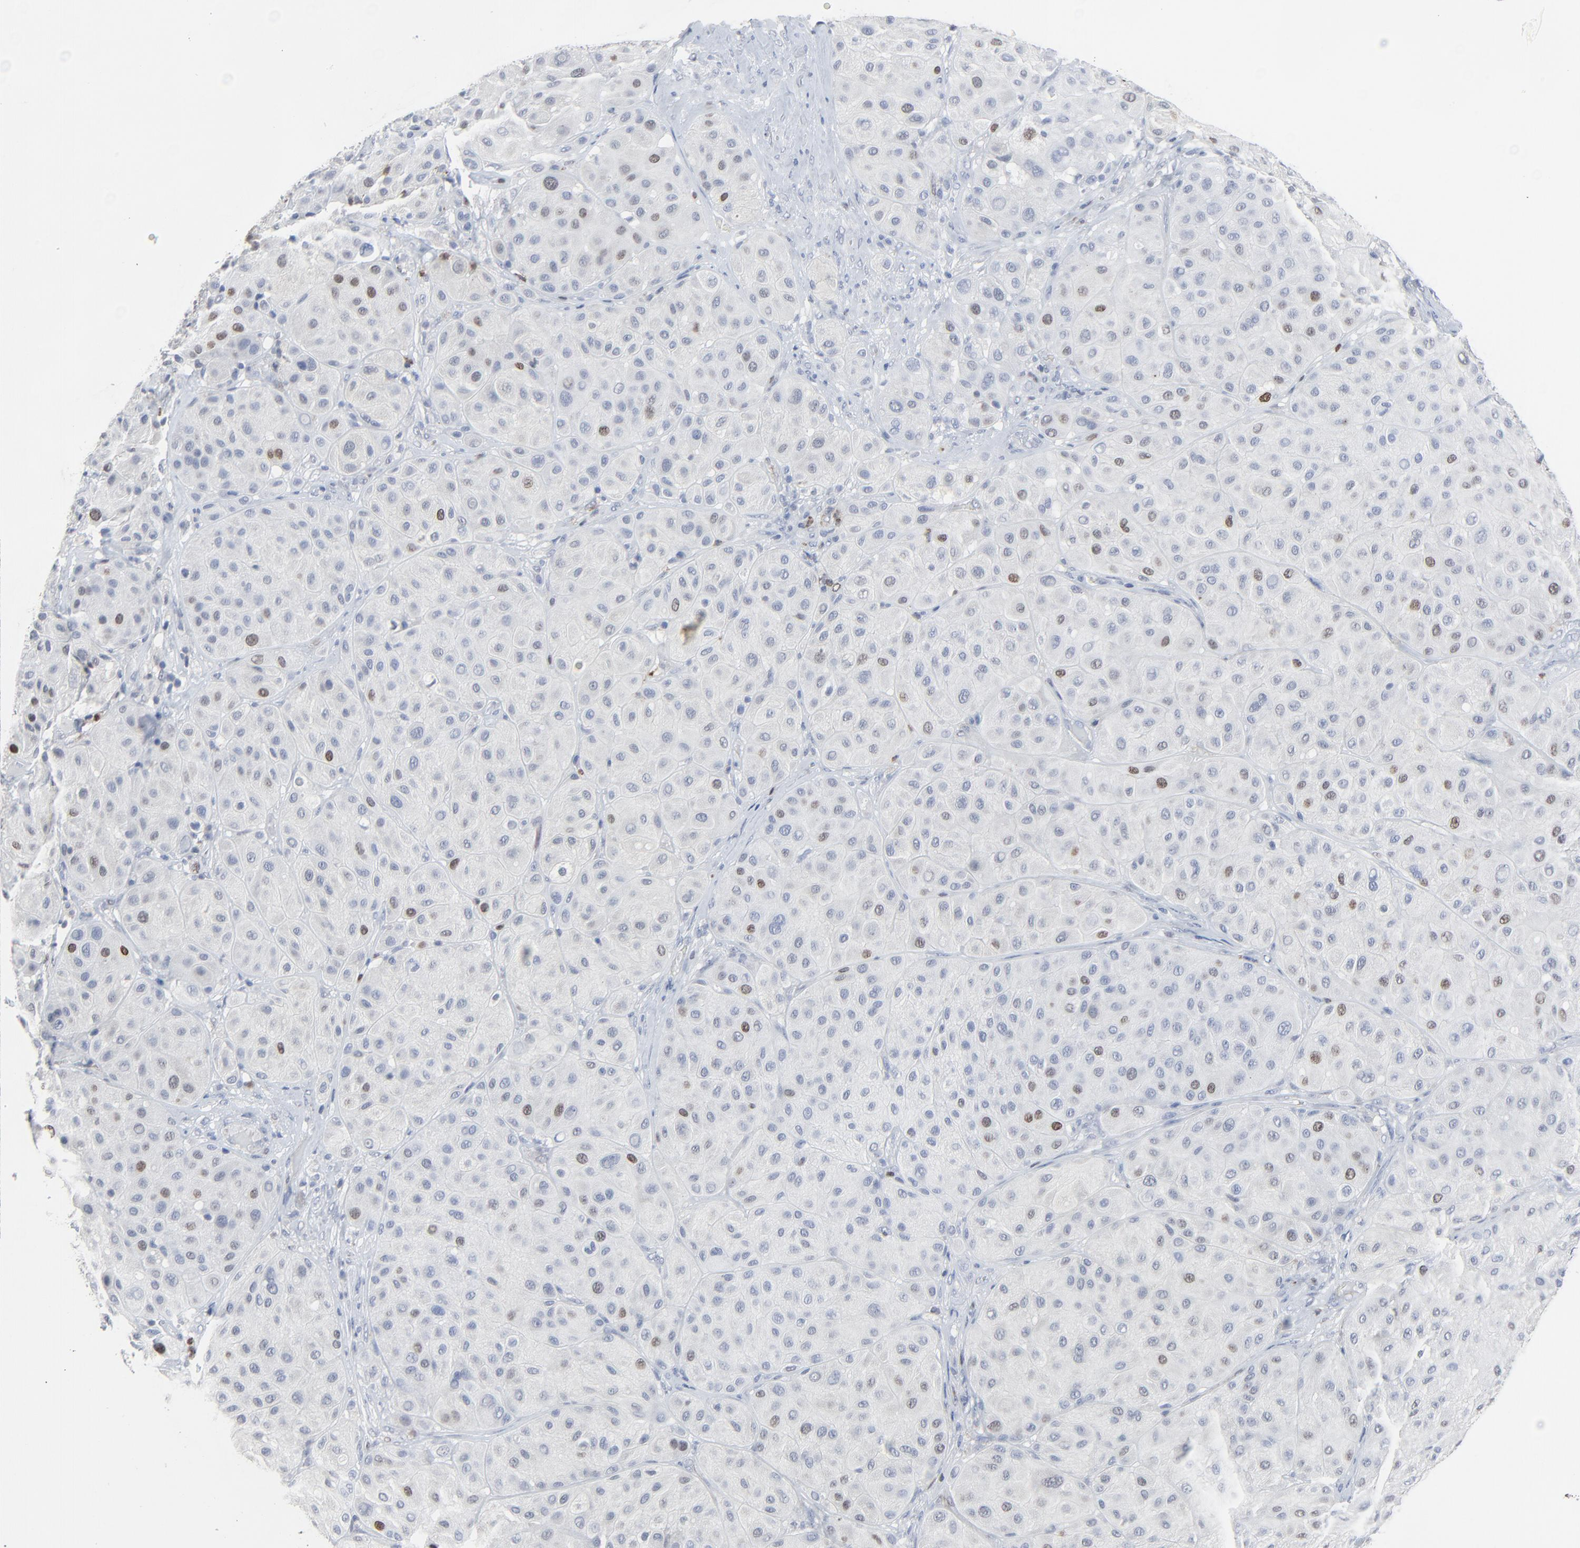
{"staining": {"intensity": "weak", "quantity": "<25%", "location": "nuclear"}, "tissue": "melanoma", "cell_type": "Tumor cells", "image_type": "cancer", "snomed": [{"axis": "morphology", "description": "Normal tissue, NOS"}, {"axis": "morphology", "description": "Malignant melanoma, Metastatic site"}, {"axis": "topography", "description": "Skin"}], "caption": "A high-resolution photomicrograph shows immunohistochemistry staining of malignant melanoma (metastatic site), which shows no significant positivity in tumor cells. (Brightfield microscopy of DAB (3,3'-diaminobenzidine) immunohistochemistry at high magnification).", "gene": "BIRC3", "patient": {"sex": "male", "age": 41}}